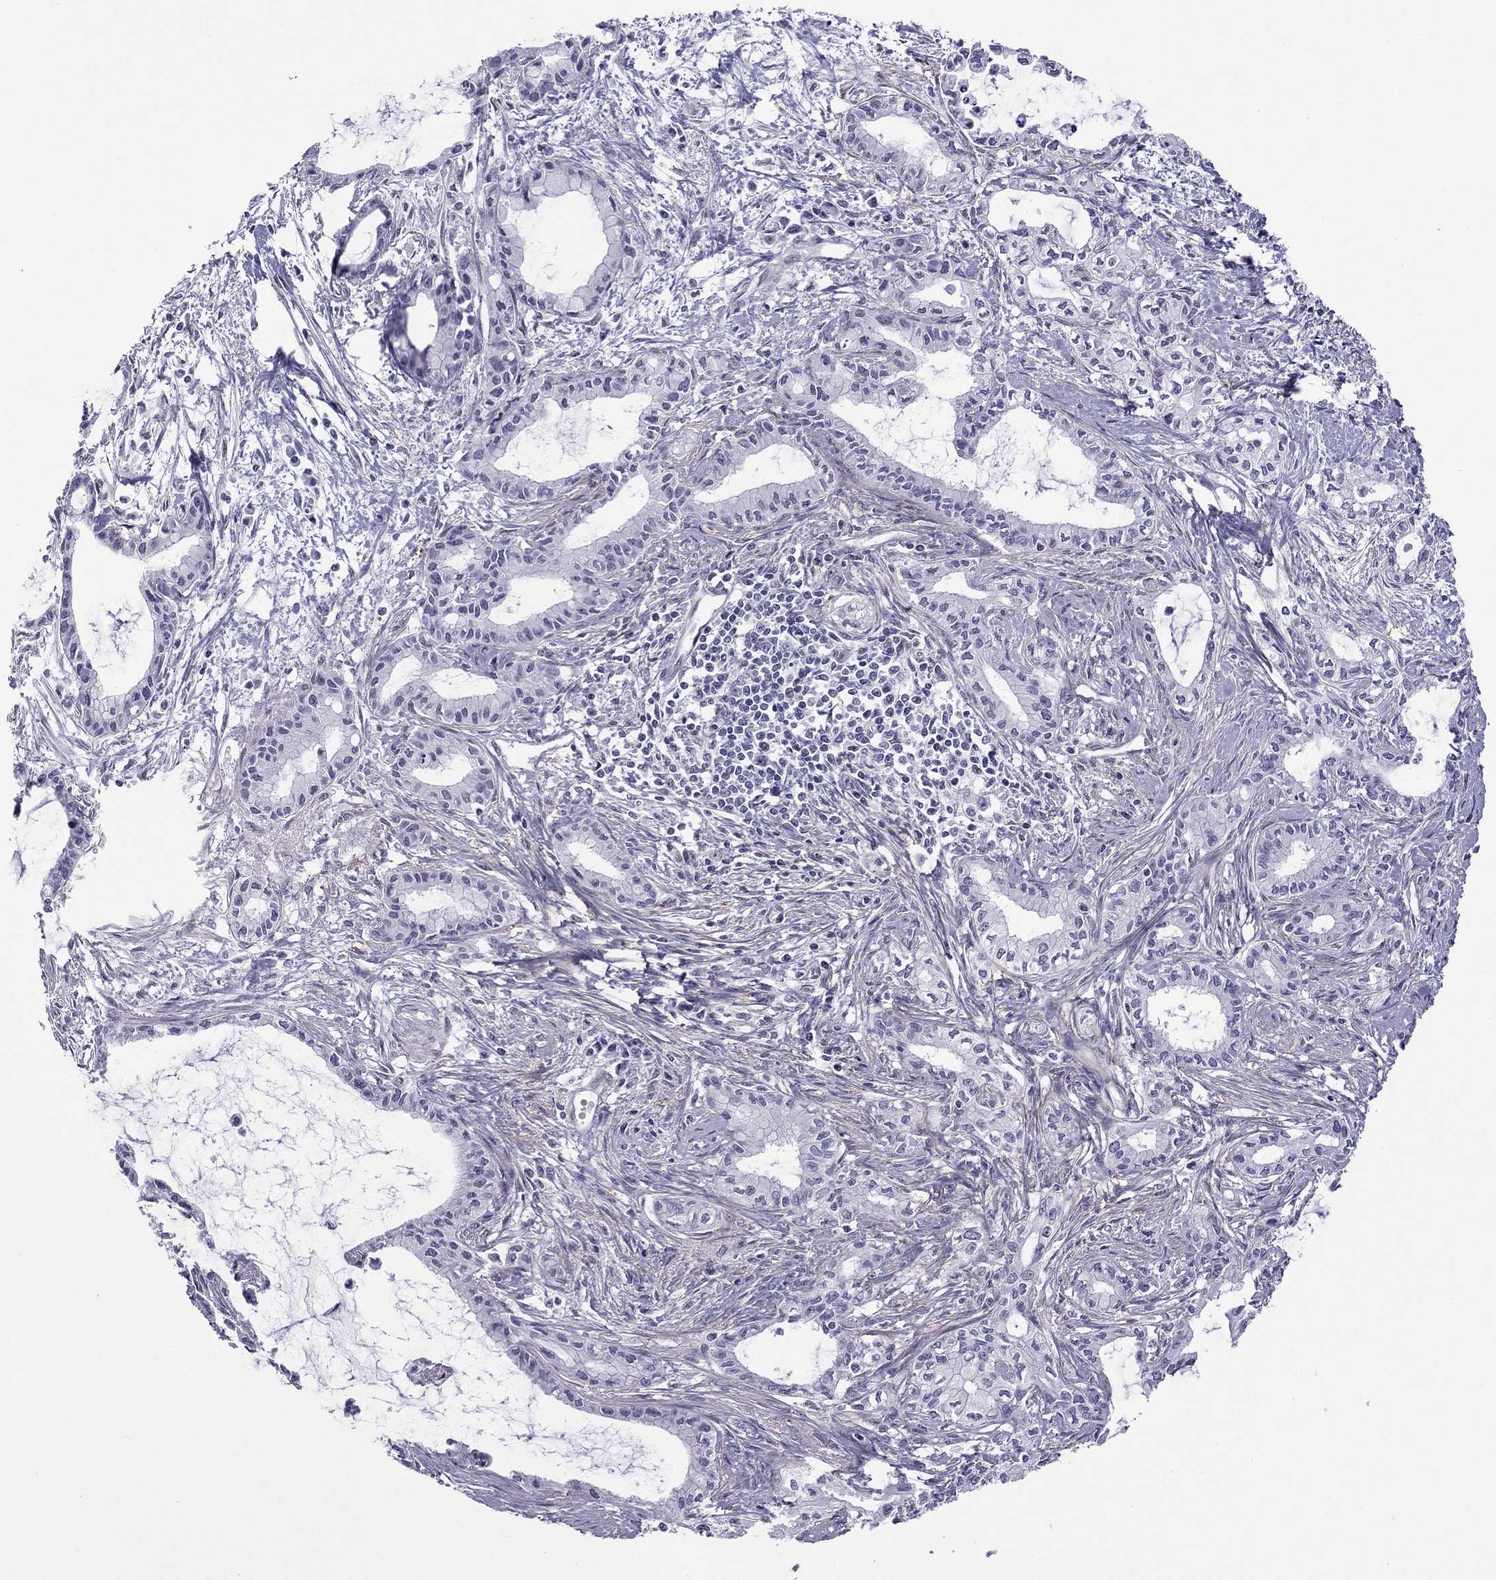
{"staining": {"intensity": "negative", "quantity": "none", "location": "none"}, "tissue": "pancreatic cancer", "cell_type": "Tumor cells", "image_type": "cancer", "snomed": [{"axis": "morphology", "description": "Adenocarcinoma, NOS"}, {"axis": "topography", "description": "Pancreas"}], "caption": "An immunohistochemistry (IHC) photomicrograph of pancreatic cancer is shown. There is no staining in tumor cells of pancreatic cancer.", "gene": "ZNF646", "patient": {"sex": "male", "age": 48}}